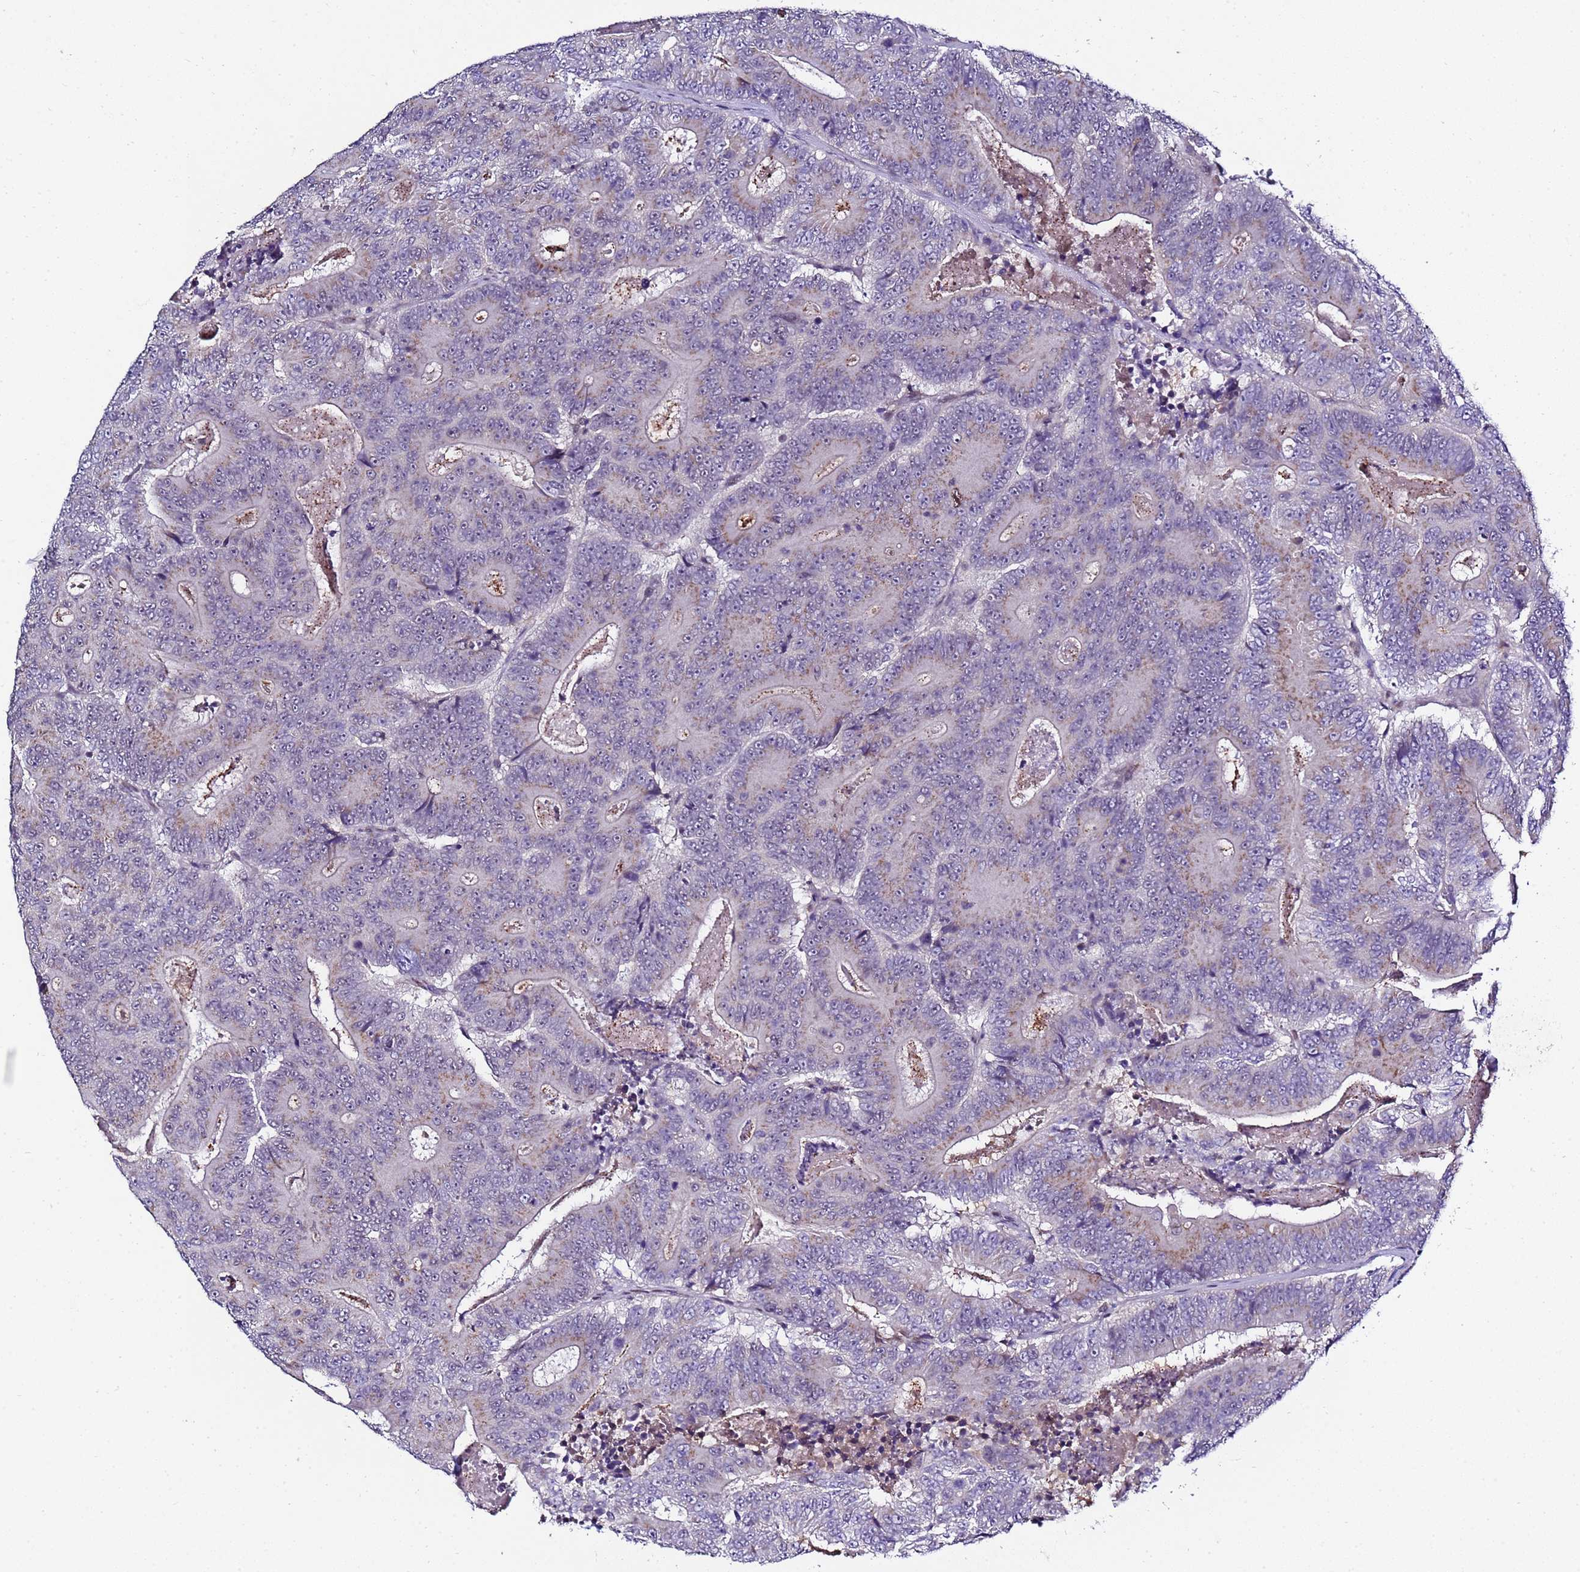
{"staining": {"intensity": "weak", "quantity": "25%-75%", "location": "cytoplasmic/membranous"}, "tissue": "colorectal cancer", "cell_type": "Tumor cells", "image_type": "cancer", "snomed": [{"axis": "morphology", "description": "Adenocarcinoma, NOS"}, {"axis": "topography", "description": "Colon"}], "caption": "Colorectal cancer (adenocarcinoma) stained with IHC displays weak cytoplasmic/membranous positivity in about 25%-75% of tumor cells.", "gene": "C19orf47", "patient": {"sex": "male", "age": 83}}